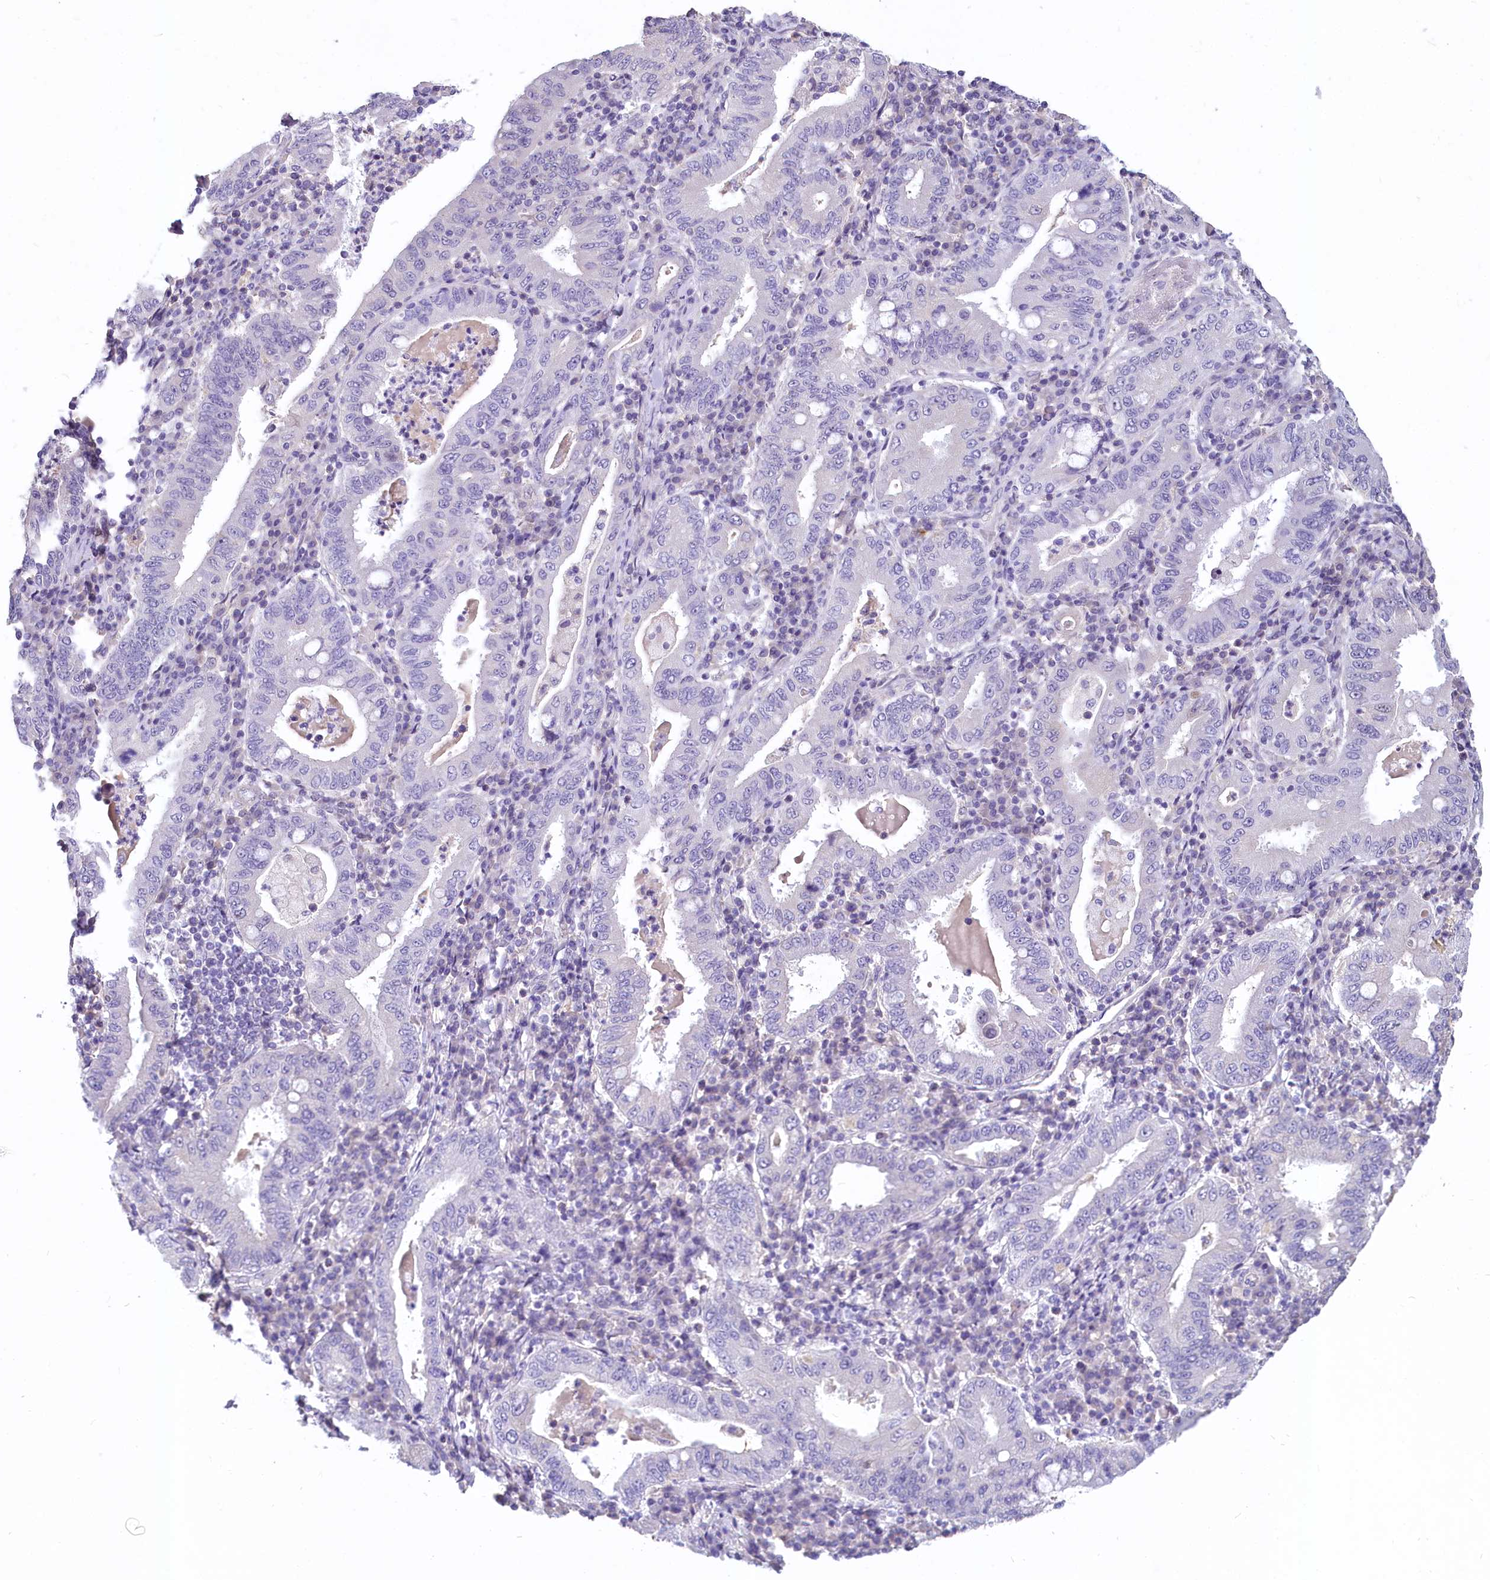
{"staining": {"intensity": "negative", "quantity": "none", "location": "none"}, "tissue": "stomach cancer", "cell_type": "Tumor cells", "image_type": "cancer", "snomed": [{"axis": "morphology", "description": "Normal tissue, NOS"}, {"axis": "morphology", "description": "Adenocarcinoma, NOS"}, {"axis": "topography", "description": "Esophagus"}, {"axis": "topography", "description": "Stomach, upper"}, {"axis": "topography", "description": "Peripheral nerve tissue"}], "caption": "This is an IHC photomicrograph of human stomach cancer (adenocarcinoma). There is no positivity in tumor cells.", "gene": "PROCR", "patient": {"sex": "male", "age": 62}}